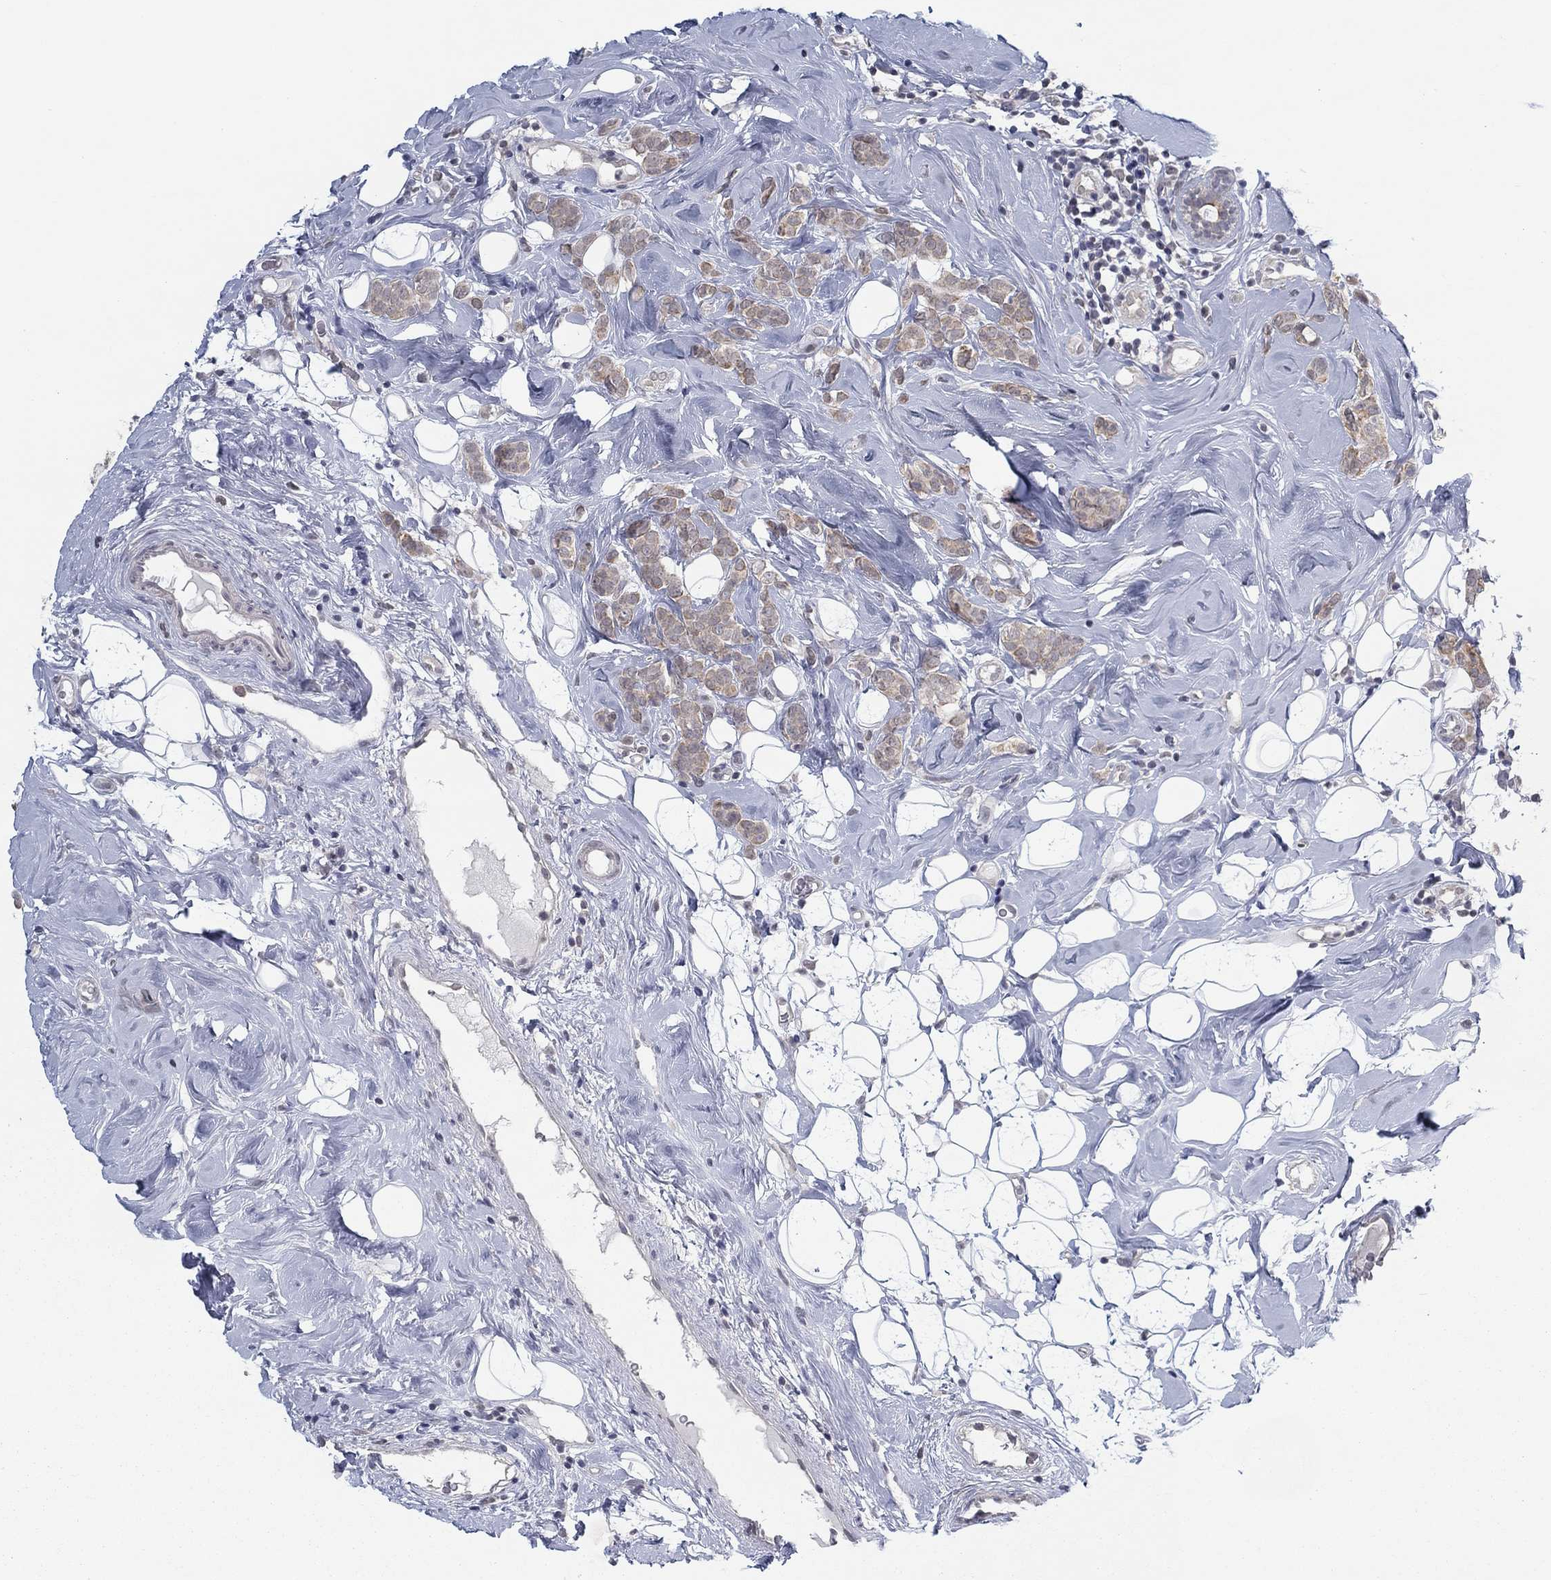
{"staining": {"intensity": "weak", "quantity": ">75%", "location": "cytoplasmic/membranous,nuclear"}, "tissue": "breast cancer", "cell_type": "Tumor cells", "image_type": "cancer", "snomed": [{"axis": "morphology", "description": "Lobular carcinoma"}, {"axis": "topography", "description": "Breast"}], "caption": "A high-resolution photomicrograph shows immunohistochemistry (IHC) staining of breast lobular carcinoma, which demonstrates weak cytoplasmic/membranous and nuclear positivity in approximately >75% of tumor cells. The protein of interest is stained brown, and the nuclei are stained in blue (DAB IHC with brightfield microscopy, high magnification).", "gene": "SLC22A2", "patient": {"sex": "female", "age": 49}}